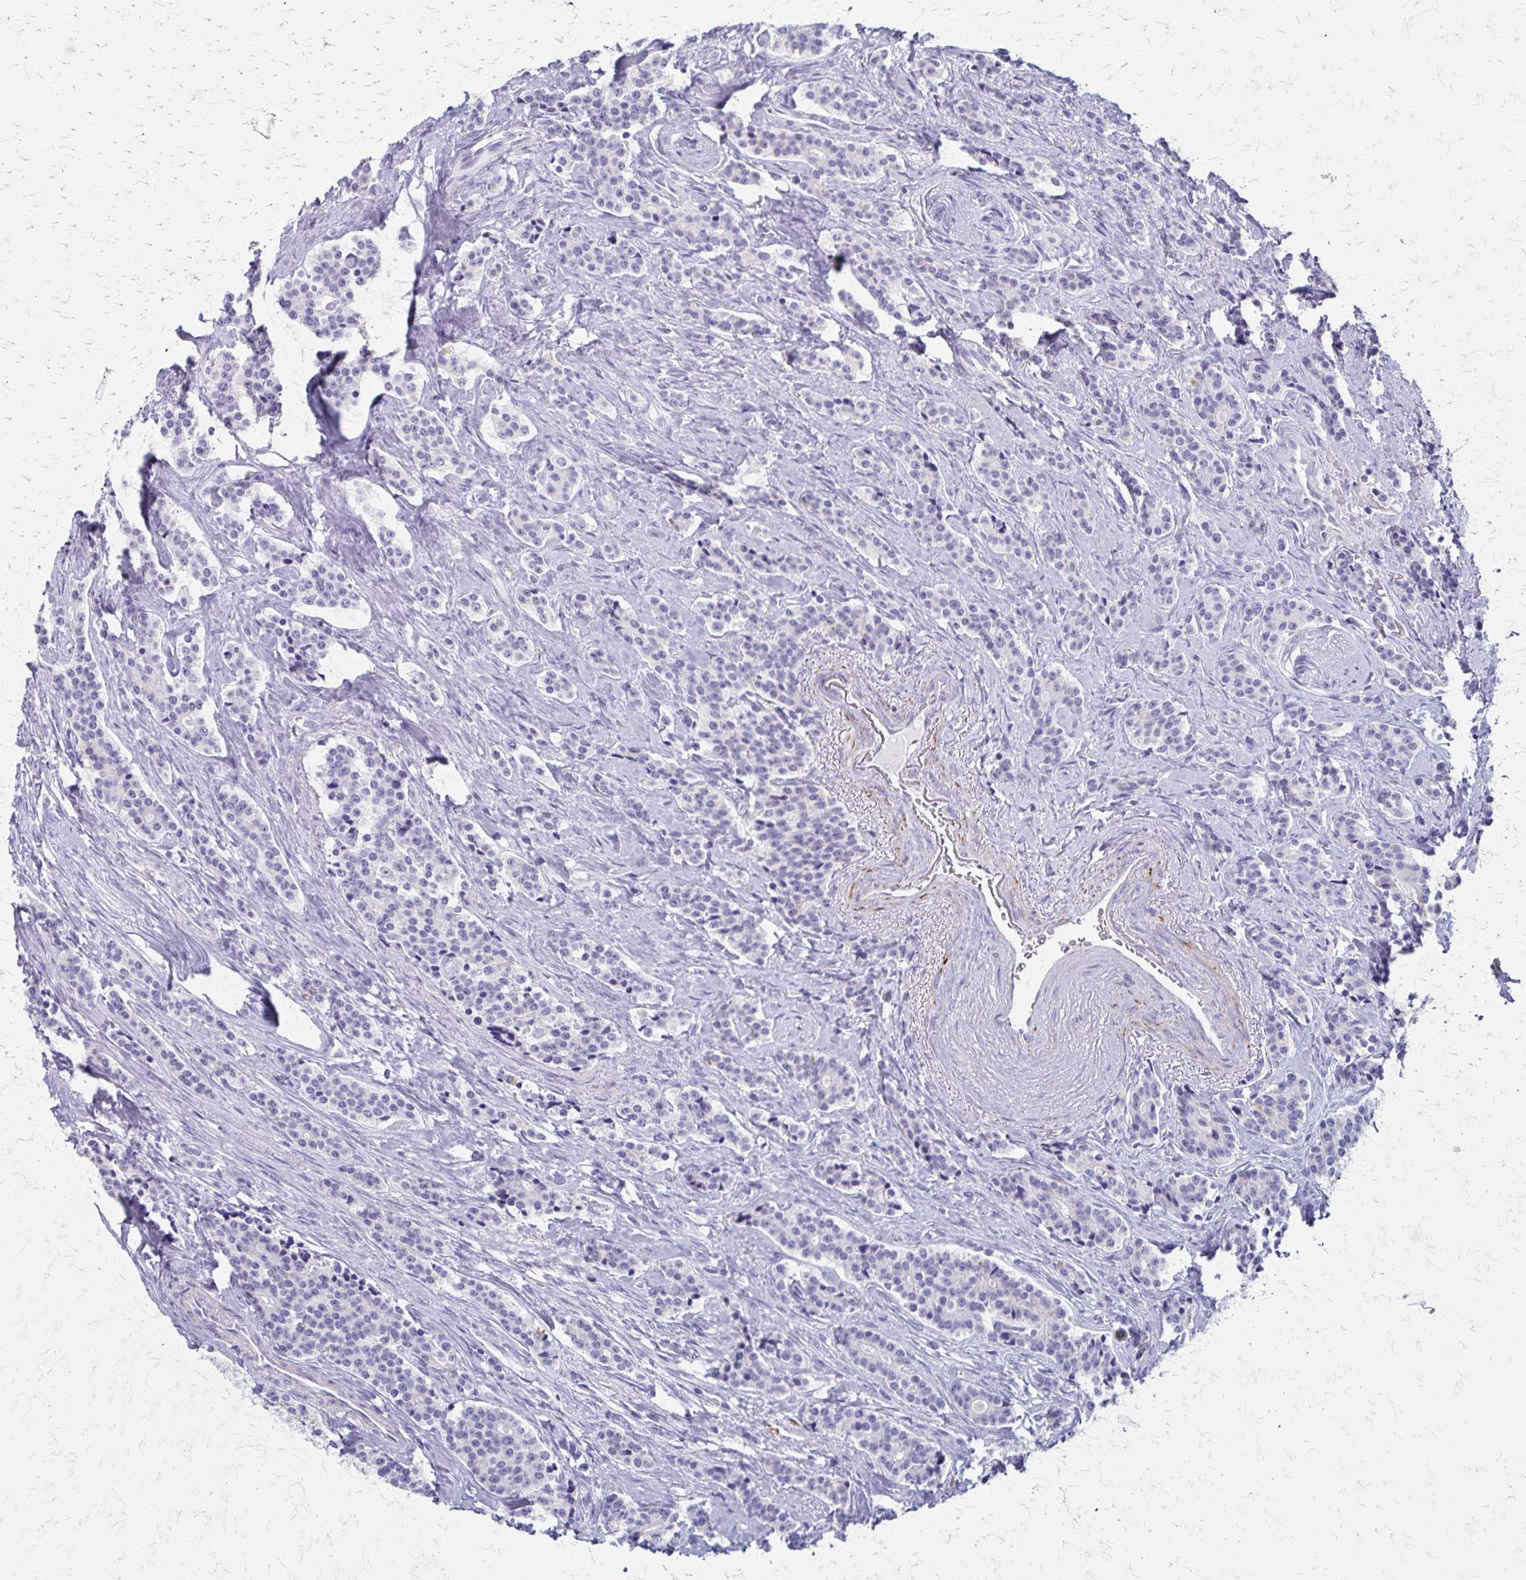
{"staining": {"intensity": "negative", "quantity": "none", "location": "none"}, "tissue": "carcinoid", "cell_type": "Tumor cells", "image_type": "cancer", "snomed": [{"axis": "morphology", "description": "Carcinoid, malignant, NOS"}, {"axis": "topography", "description": "Small intestine"}], "caption": "High magnification brightfield microscopy of carcinoid stained with DAB (3,3'-diaminobenzidine) (brown) and counterstained with hematoxylin (blue): tumor cells show no significant staining.", "gene": "ZSCAN5B", "patient": {"sex": "female", "age": 73}}